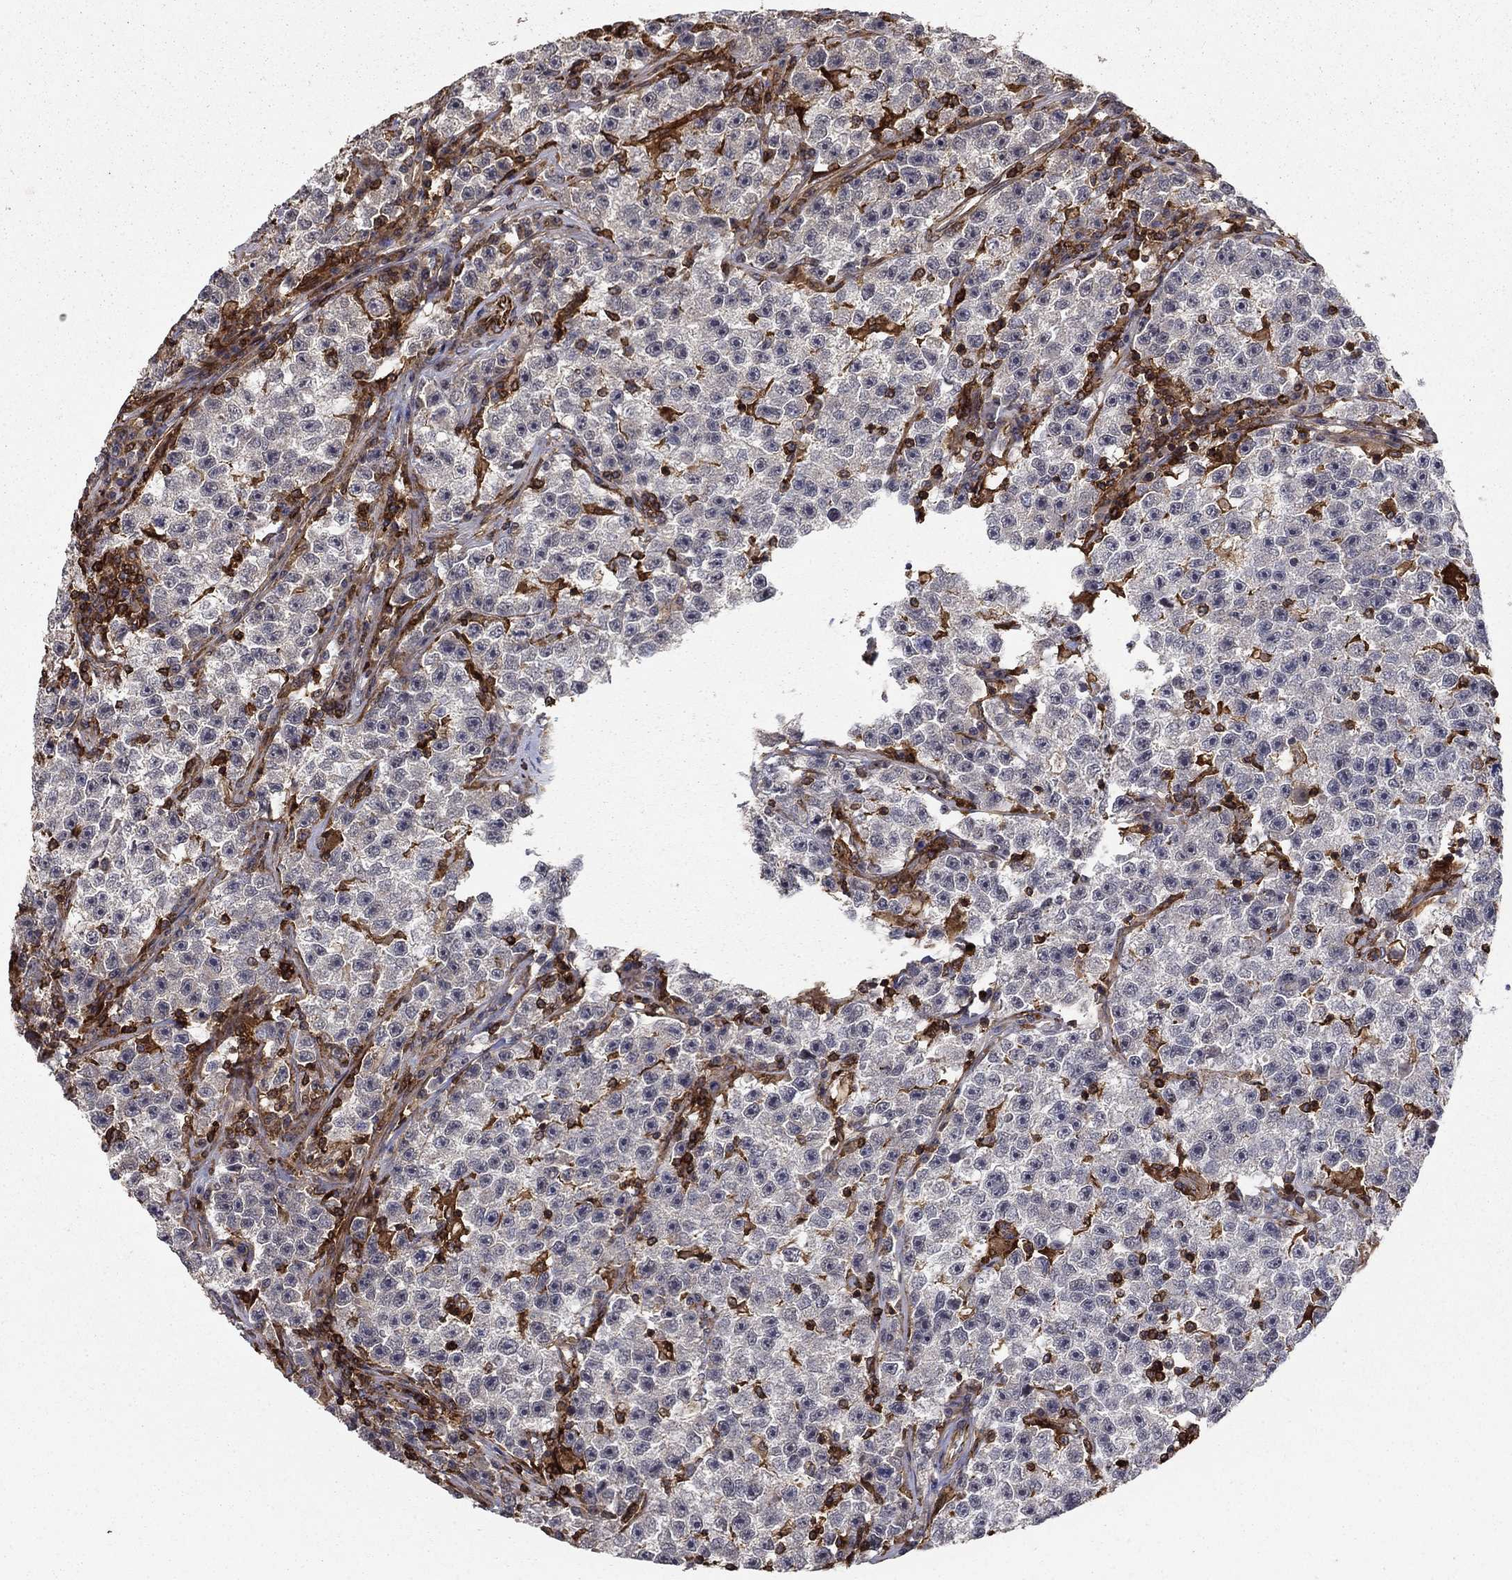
{"staining": {"intensity": "negative", "quantity": "none", "location": "none"}, "tissue": "testis cancer", "cell_type": "Tumor cells", "image_type": "cancer", "snomed": [{"axis": "morphology", "description": "Seminoma, NOS"}, {"axis": "topography", "description": "Testis"}], "caption": "This is a histopathology image of IHC staining of testis cancer, which shows no staining in tumor cells. (Immunohistochemistry, brightfield microscopy, high magnification).", "gene": "ADM", "patient": {"sex": "male", "age": 22}}